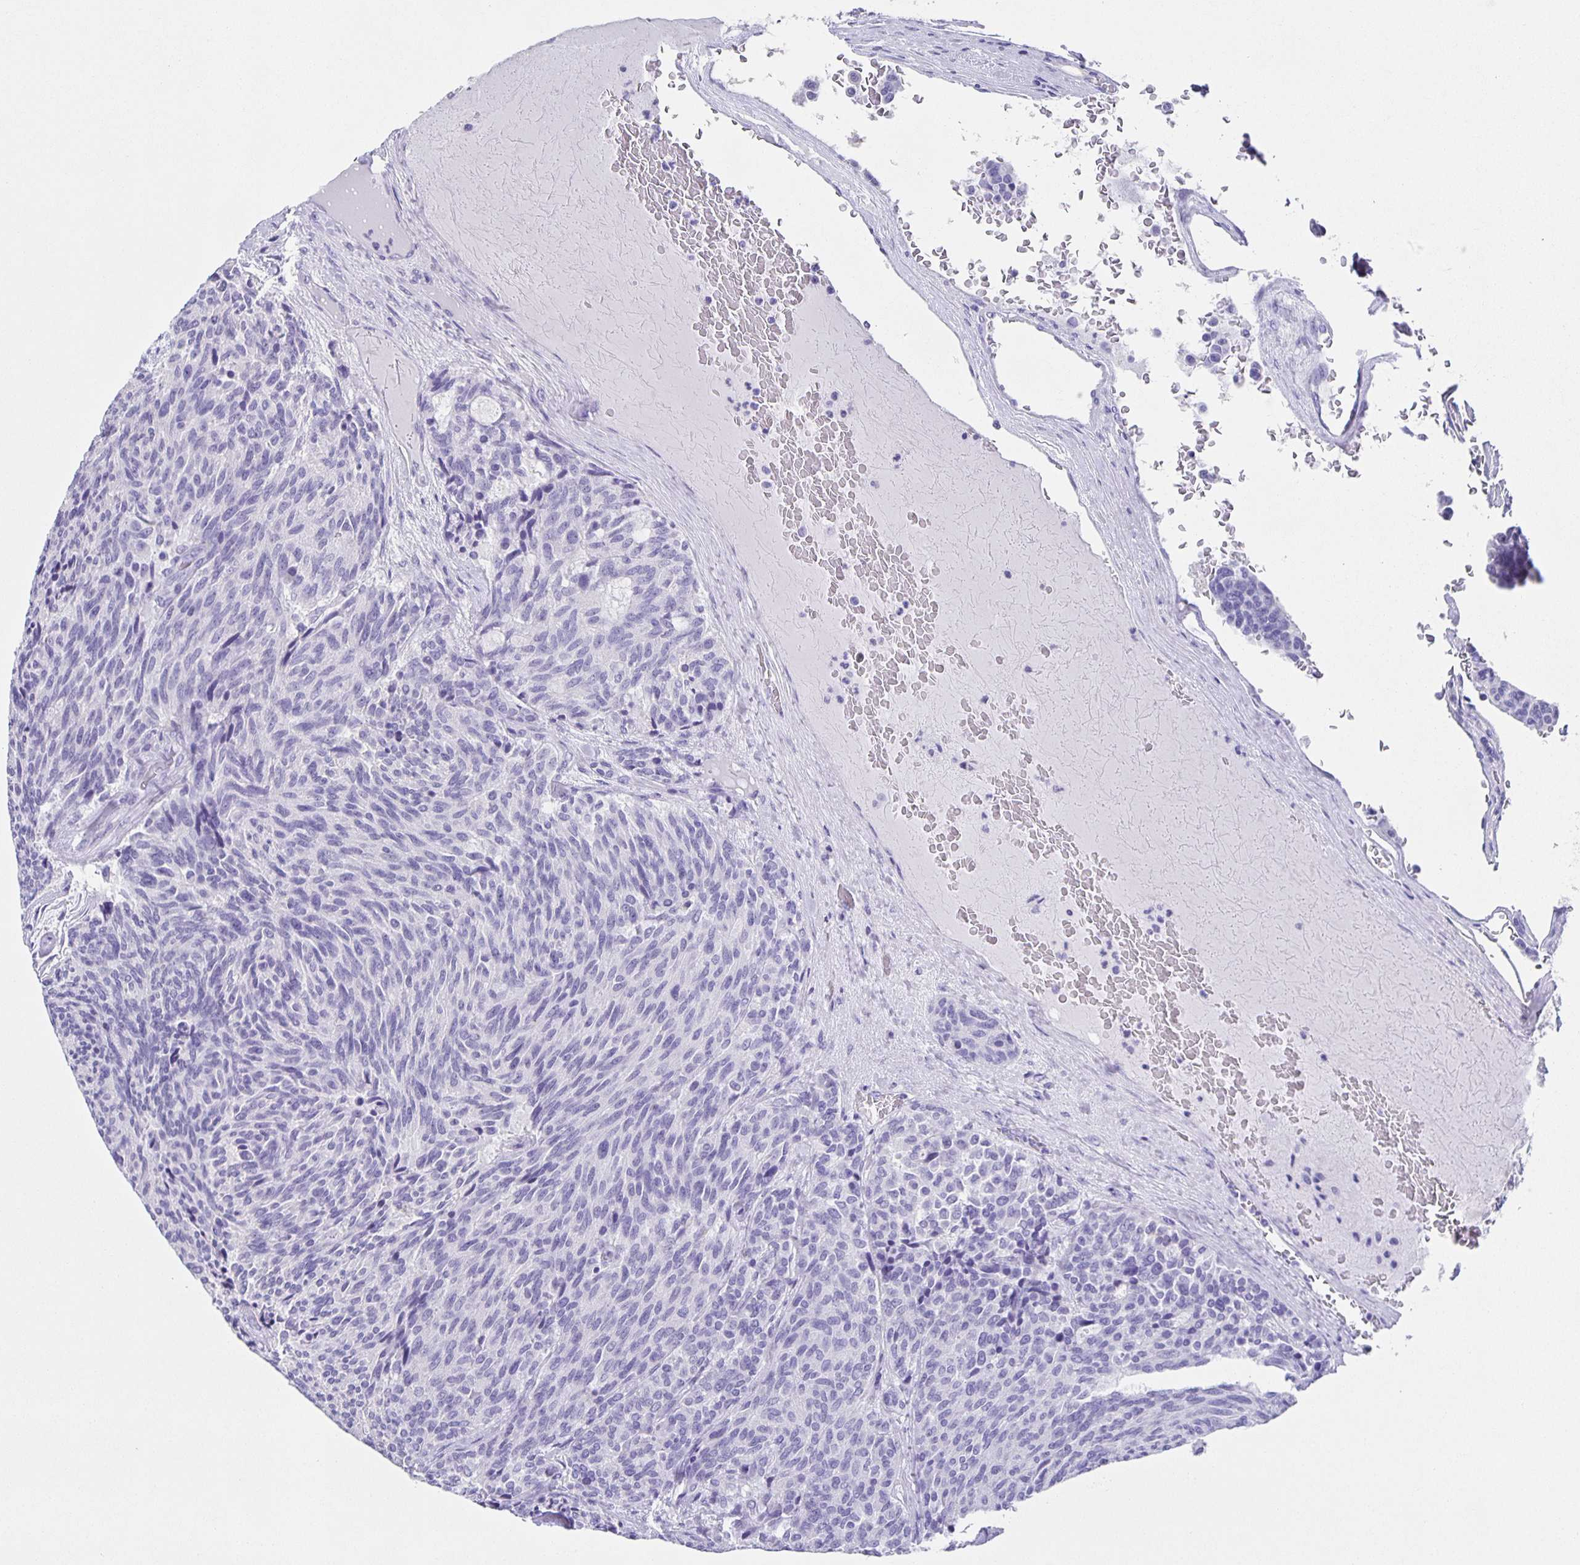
{"staining": {"intensity": "negative", "quantity": "none", "location": "none"}, "tissue": "carcinoid", "cell_type": "Tumor cells", "image_type": "cancer", "snomed": [{"axis": "morphology", "description": "Carcinoid, malignant, NOS"}, {"axis": "topography", "description": "Pancreas"}], "caption": "The photomicrograph demonstrates no significant positivity in tumor cells of carcinoid (malignant).", "gene": "GUCA2A", "patient": {"sex": "female", "age": 54}}